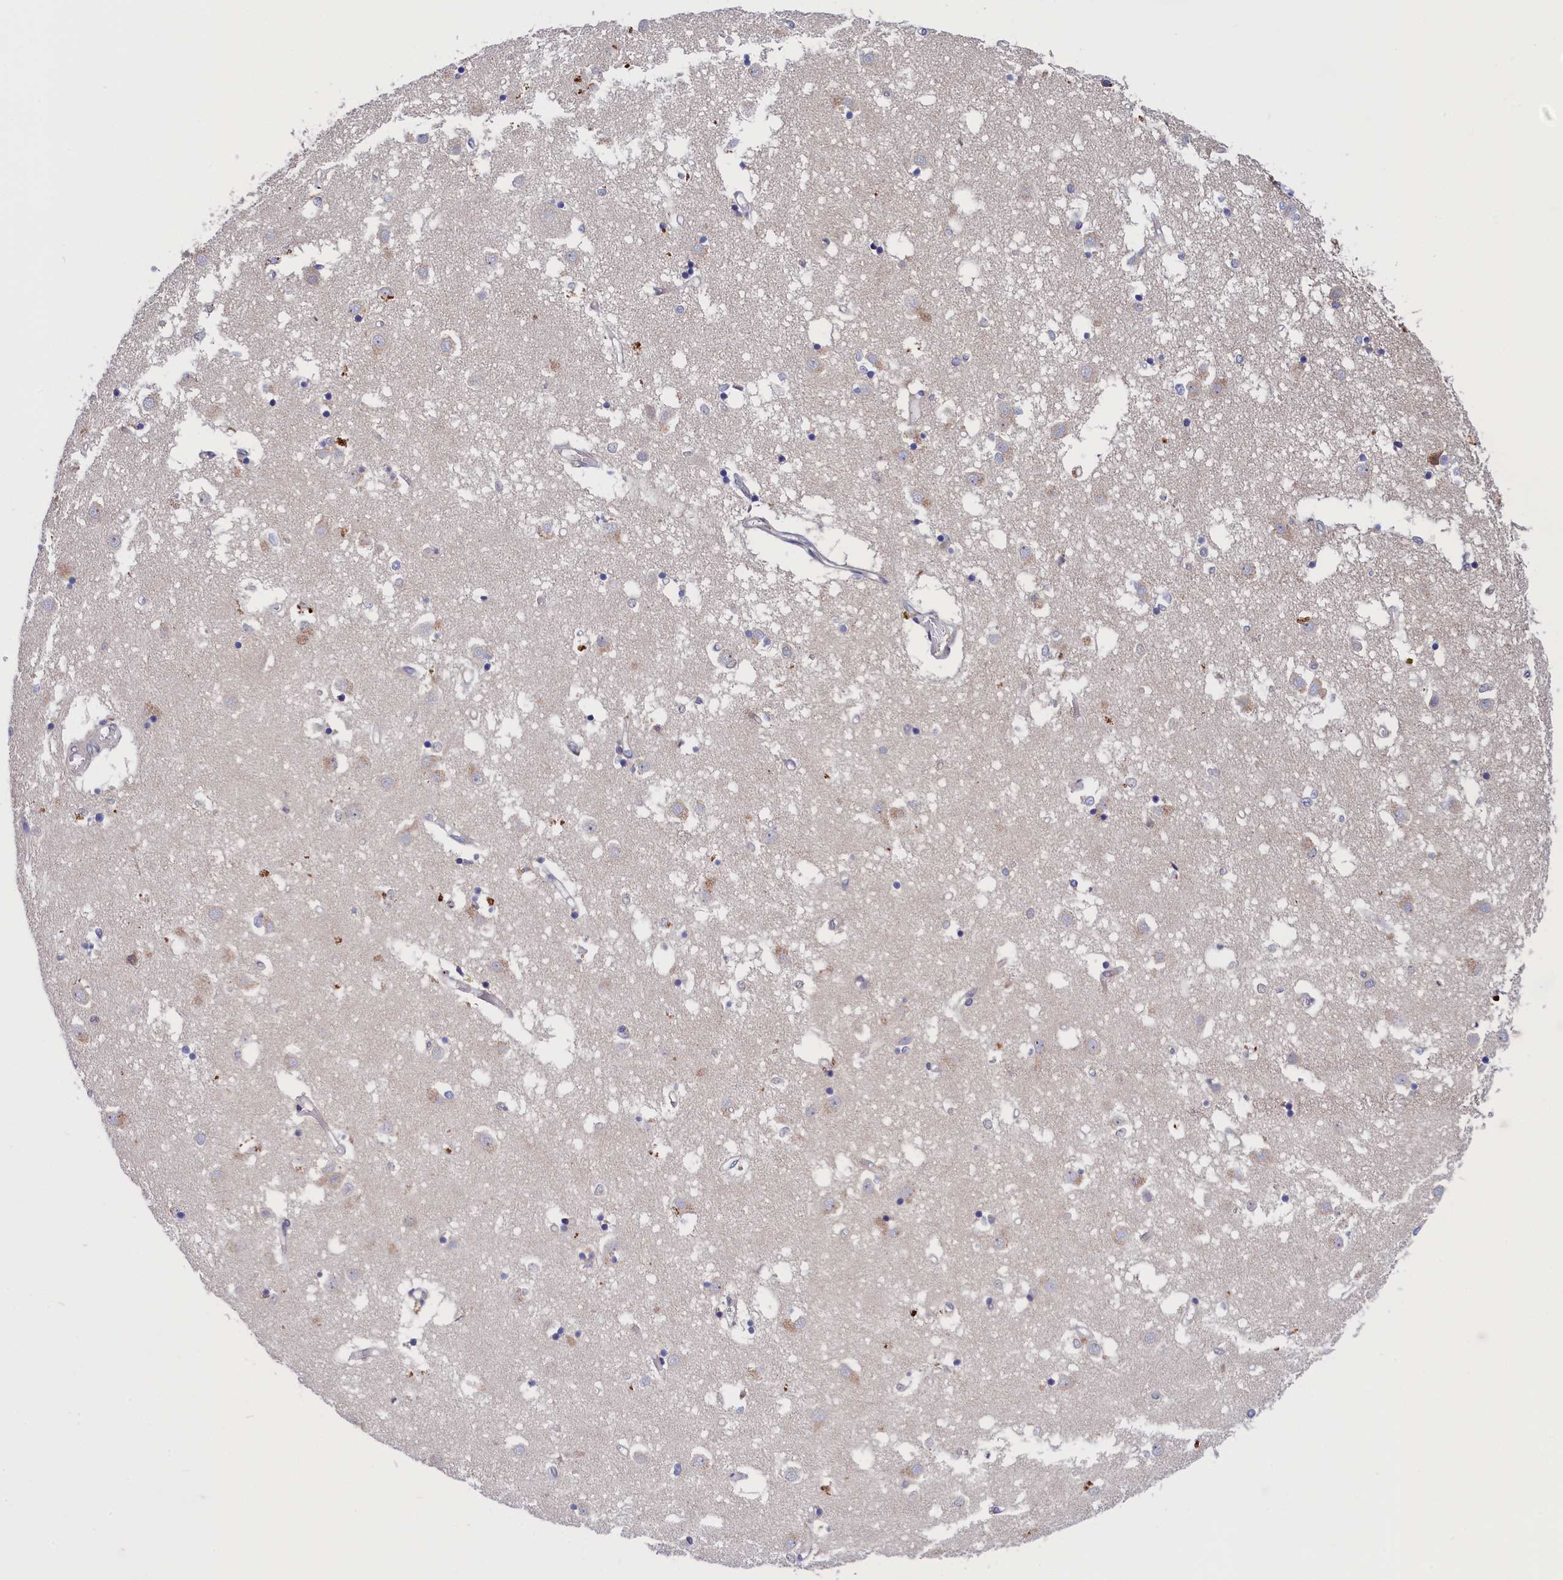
{"staining": {"intensity": "moderate", "quantity": "<25%", "location": "cytoplasmic/membranous"}, "tissue": "caudate", "cell_type": "Glial cells", "image_type": "normal", "snomed": [{"axis": "morphology", "description": "Normal tissue, NOS"}, {"axis": "topography", "description": "Lateral ventricle wall"}], "caption": "Protein staining of benign caudate demonstrates moderate cytoplasmic/membranous expression in approximately <25% of glial cells.", "gene": "CRACD", "patient": {"sex": "male", "age": 70}}